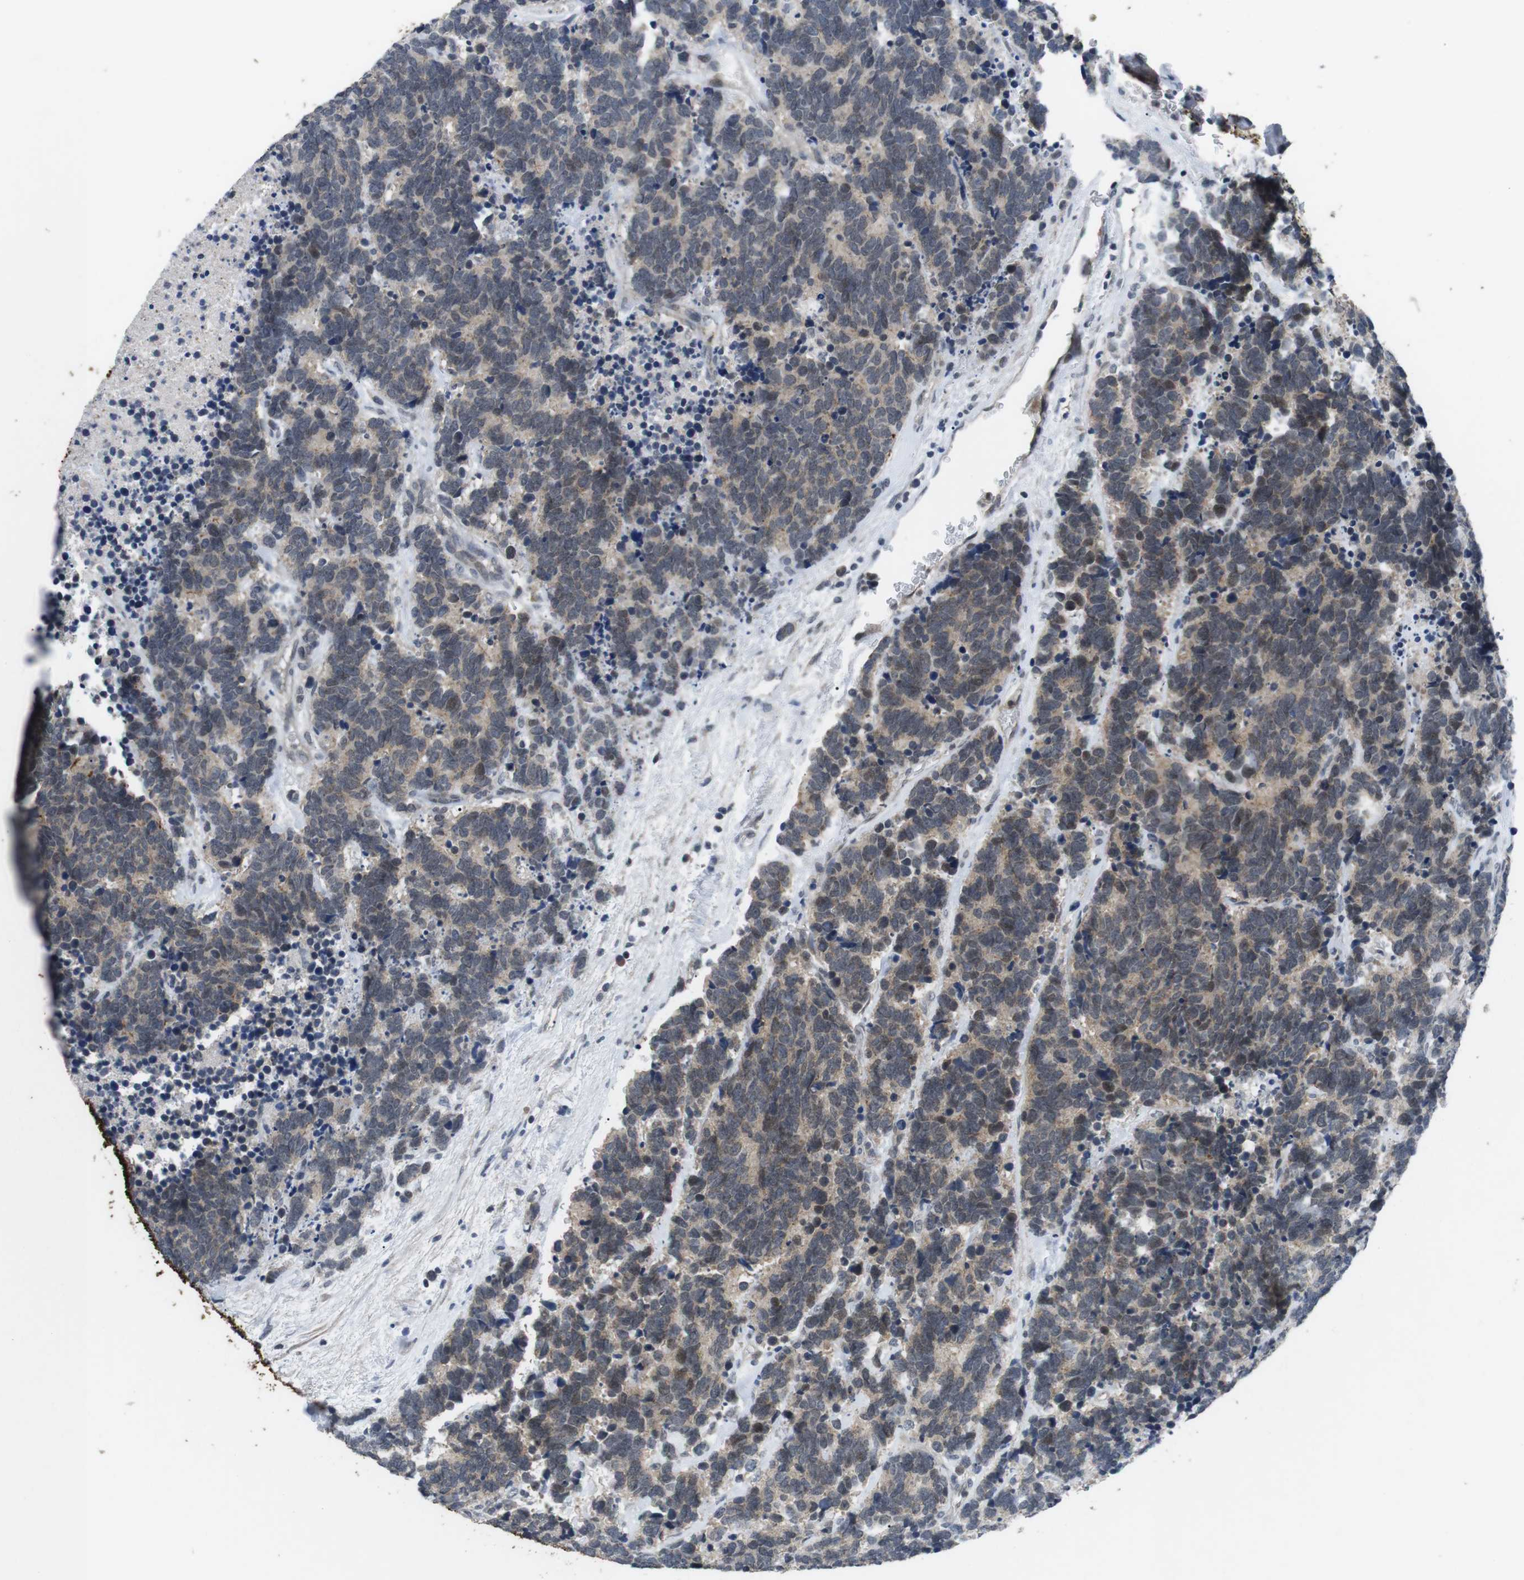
{"staining": {"intensity": "weak", "quantity": ">75%", "location": "cytoplasmic/membranous"}, "tissue": "carcinoid", "cell_type": "Tumor cells", "image_type": "cancer", "snomed": [{"axis": "morphology", "description": "Carcinoma, NOS"}, {"axis": "morphology", "description": "Carcinoid, malignant, NOS"}, {"axis": "topography", "description": "Urinary bladder"}], "caption": "A brown stain shows weak cytoplasmic/membranous staining of a protein in human carcinoid tumor cells.", "gene": "NECTIN1", "patient": {"sex": "male", "age": 57}}